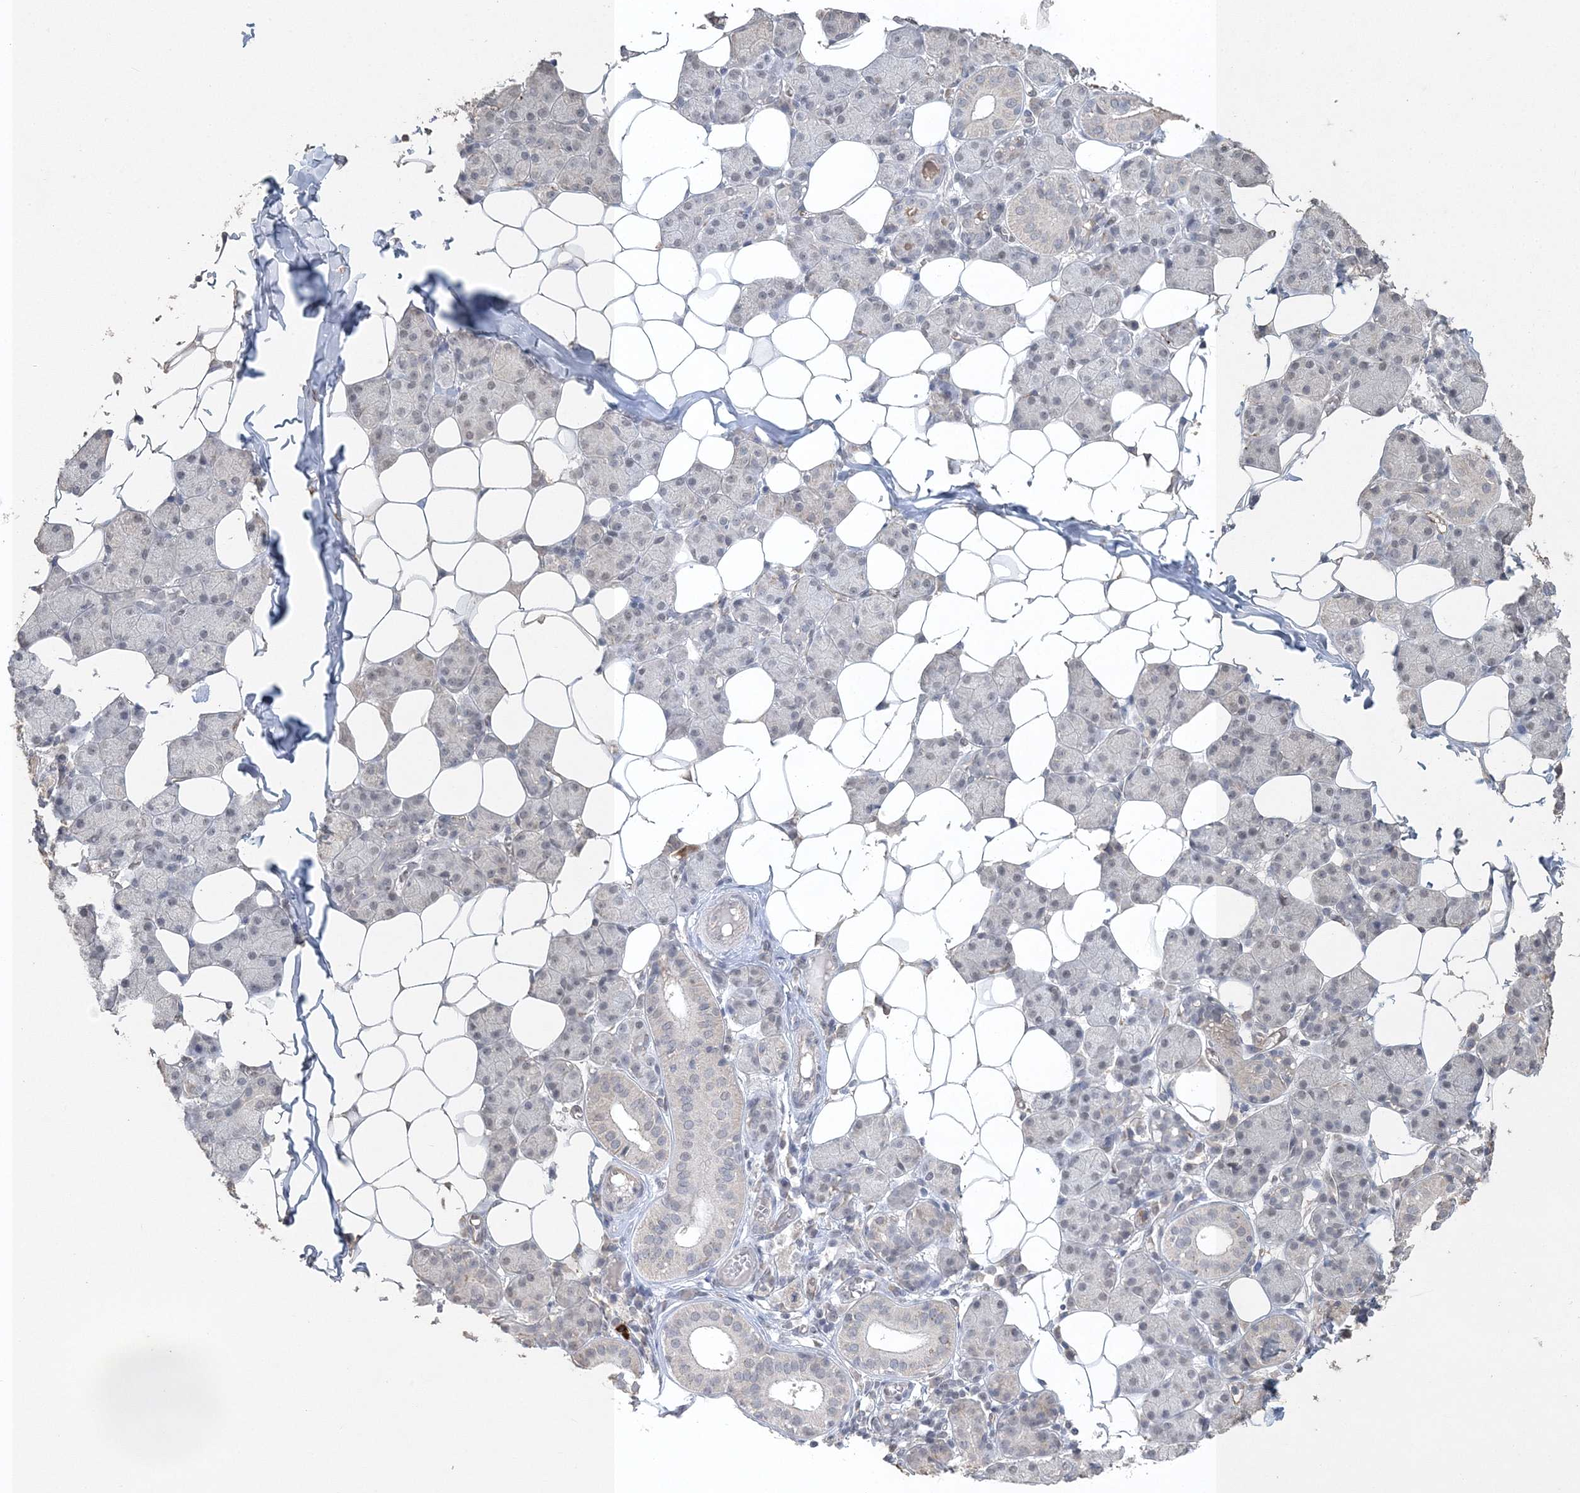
{"staining": {"intensity": "weak", "quantity": "<25%", "location": "nuclear"}, "tissue": "salivary gland", "cell_type": "Glandular cells", "image_type": "normal", "snomed": [{"axis": "morphology", "description": "Normal tissue, NOS"}, {"axis": "topography", "description": "Salivary gland"}], "caption": "Glandular cells are negative for brown protein staining in benign salivary gland. The staining was performed using DAB (3,3'-diaminobenzidine) to visualize the protein expression in brown, while the nuclei were stained in blue with hematoxylin (Magnification: 20x).", "gene": "UIMC1", "patient": {"sex": "female", "age": 33}}